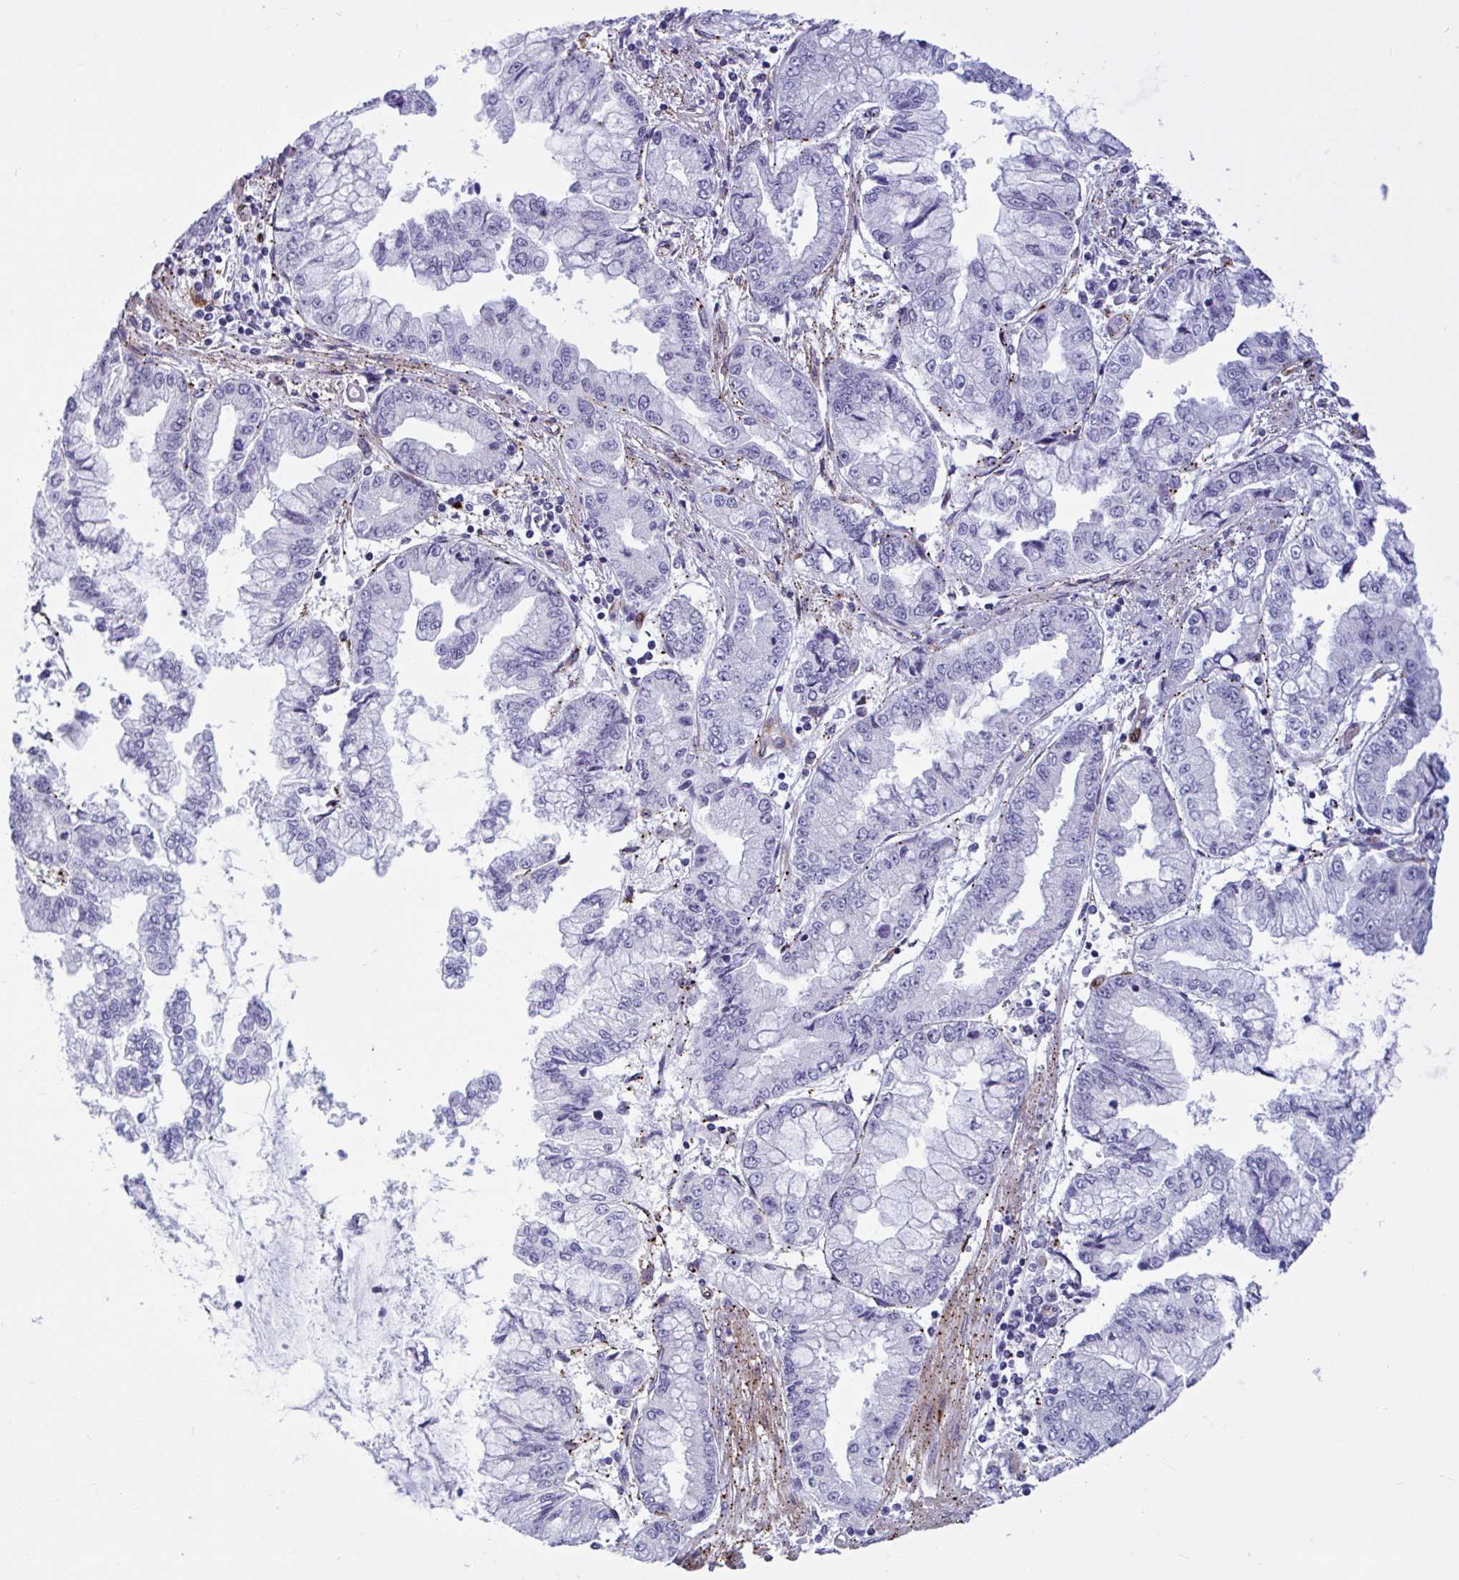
{"staining": {"intensity": "negative", "quantity": "none", "location": "none"}, "tissue": "stomach cancer", "cell_type": "Tumor cells", "image_type": "cancer", "snomed": [{"axis": "morphology", "description": "Adenocarcinoma, NOS"}, {"axis": "topography", "description": "Stomach, upper"}], "caption": "High power microscopy image of an IHC photomicrograph of adenocarcinoma (stomach), revealing no significant expression in tumor cells.", "gene": "EML1", "patient": {"sex": "female", "age": 74}}